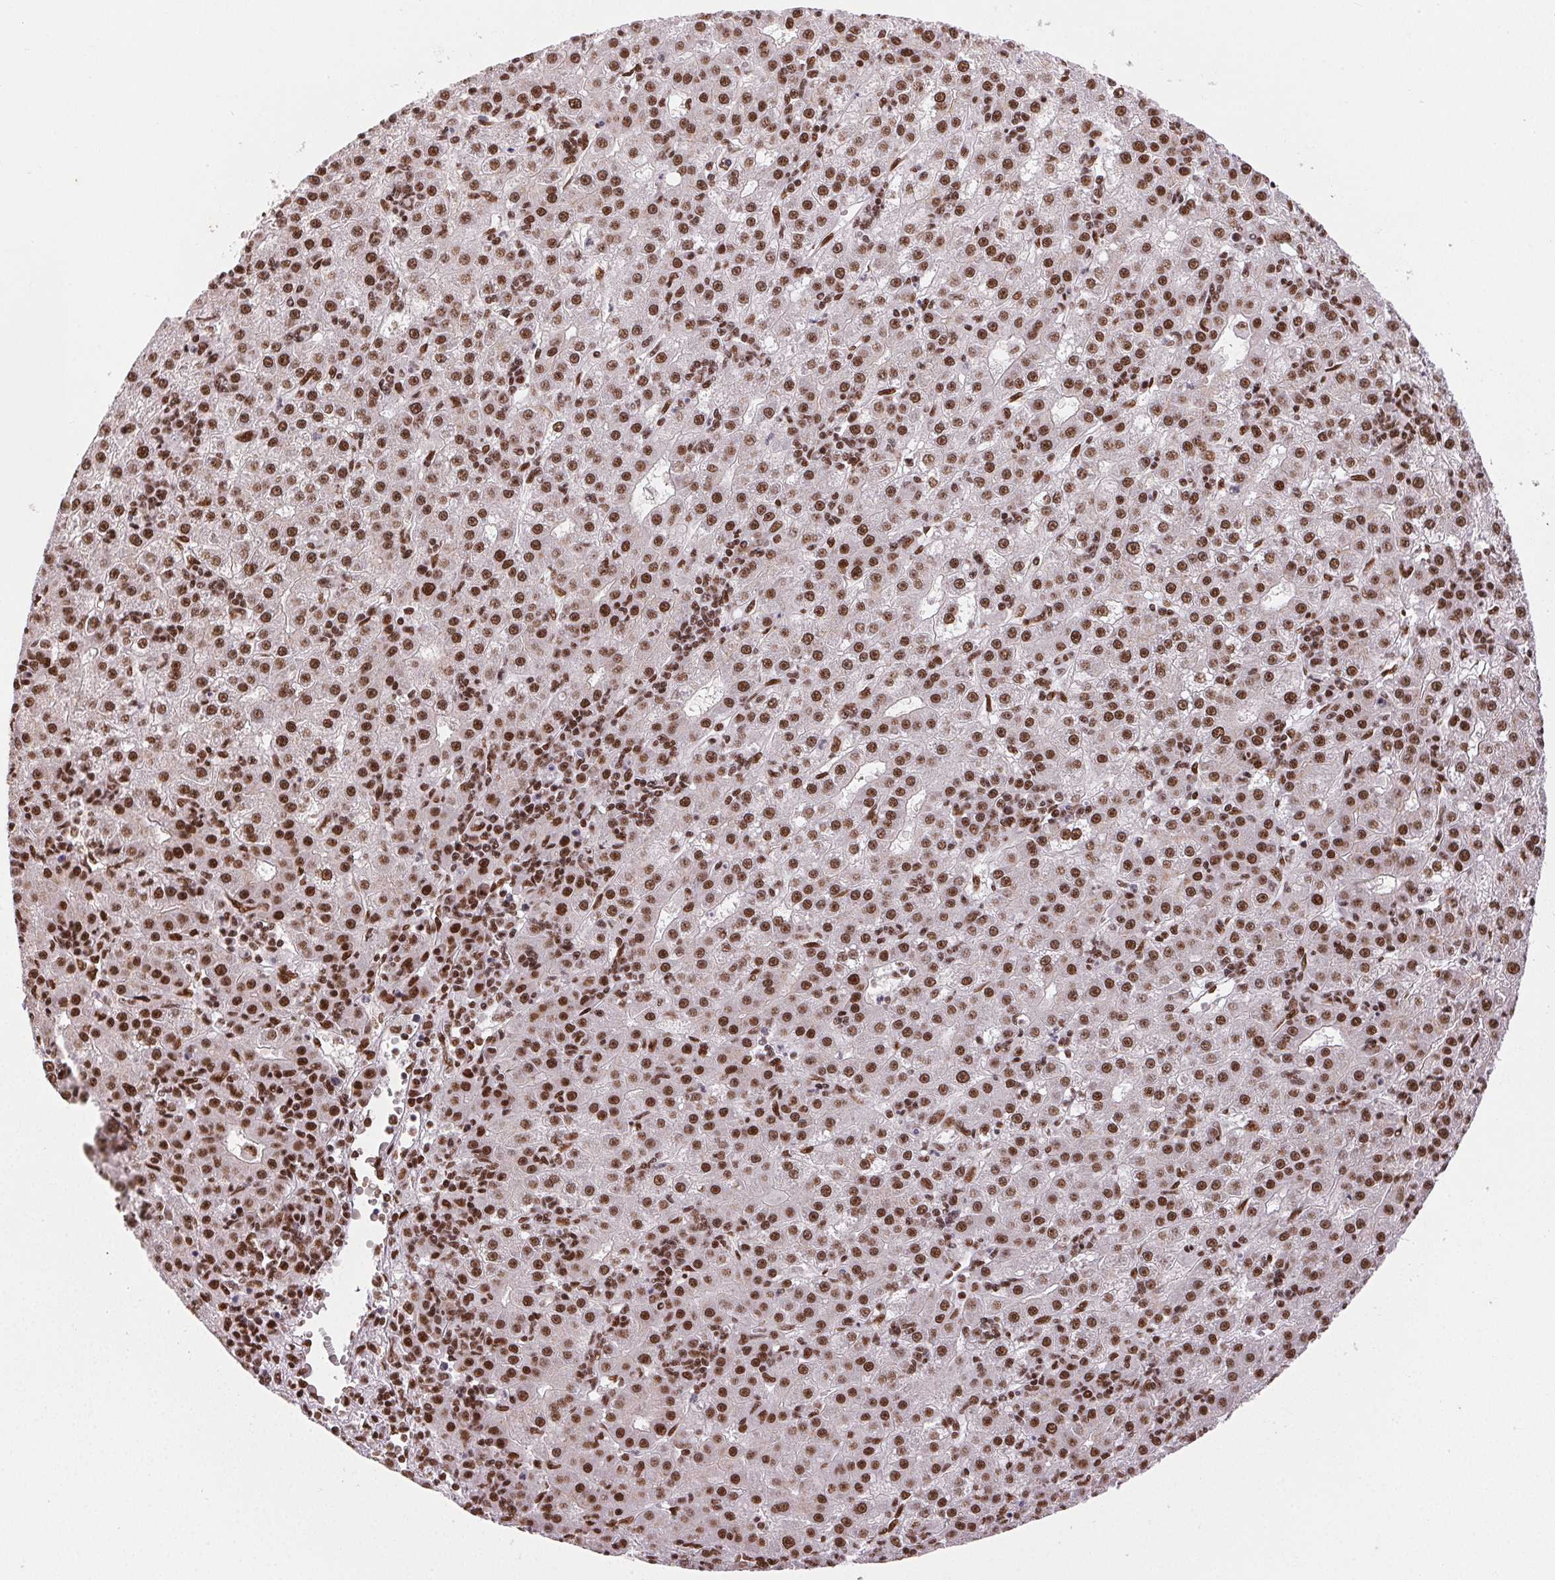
{"staining": {"intensity": "moderate", "quantity": ">75%", "location": "nuclear"}, "tissue": "liver cancer", "cell_type": "Tumor cells", "image_type": "cancer", "snomed": [{"axis": "morphology", "description": "Carcinoma, Hepatocellular, NOS"}, {"axis": "topography", "description": "Liver"}], "caption": "An image showing moderate nuclear staining in about >75% of tumor cells in liver cancer (hepatocellular carcinoma), as visualized by brown immunohistochemical staining.", "gene": "ZNF80", "patient": {"sex": "male", "age": 76}}